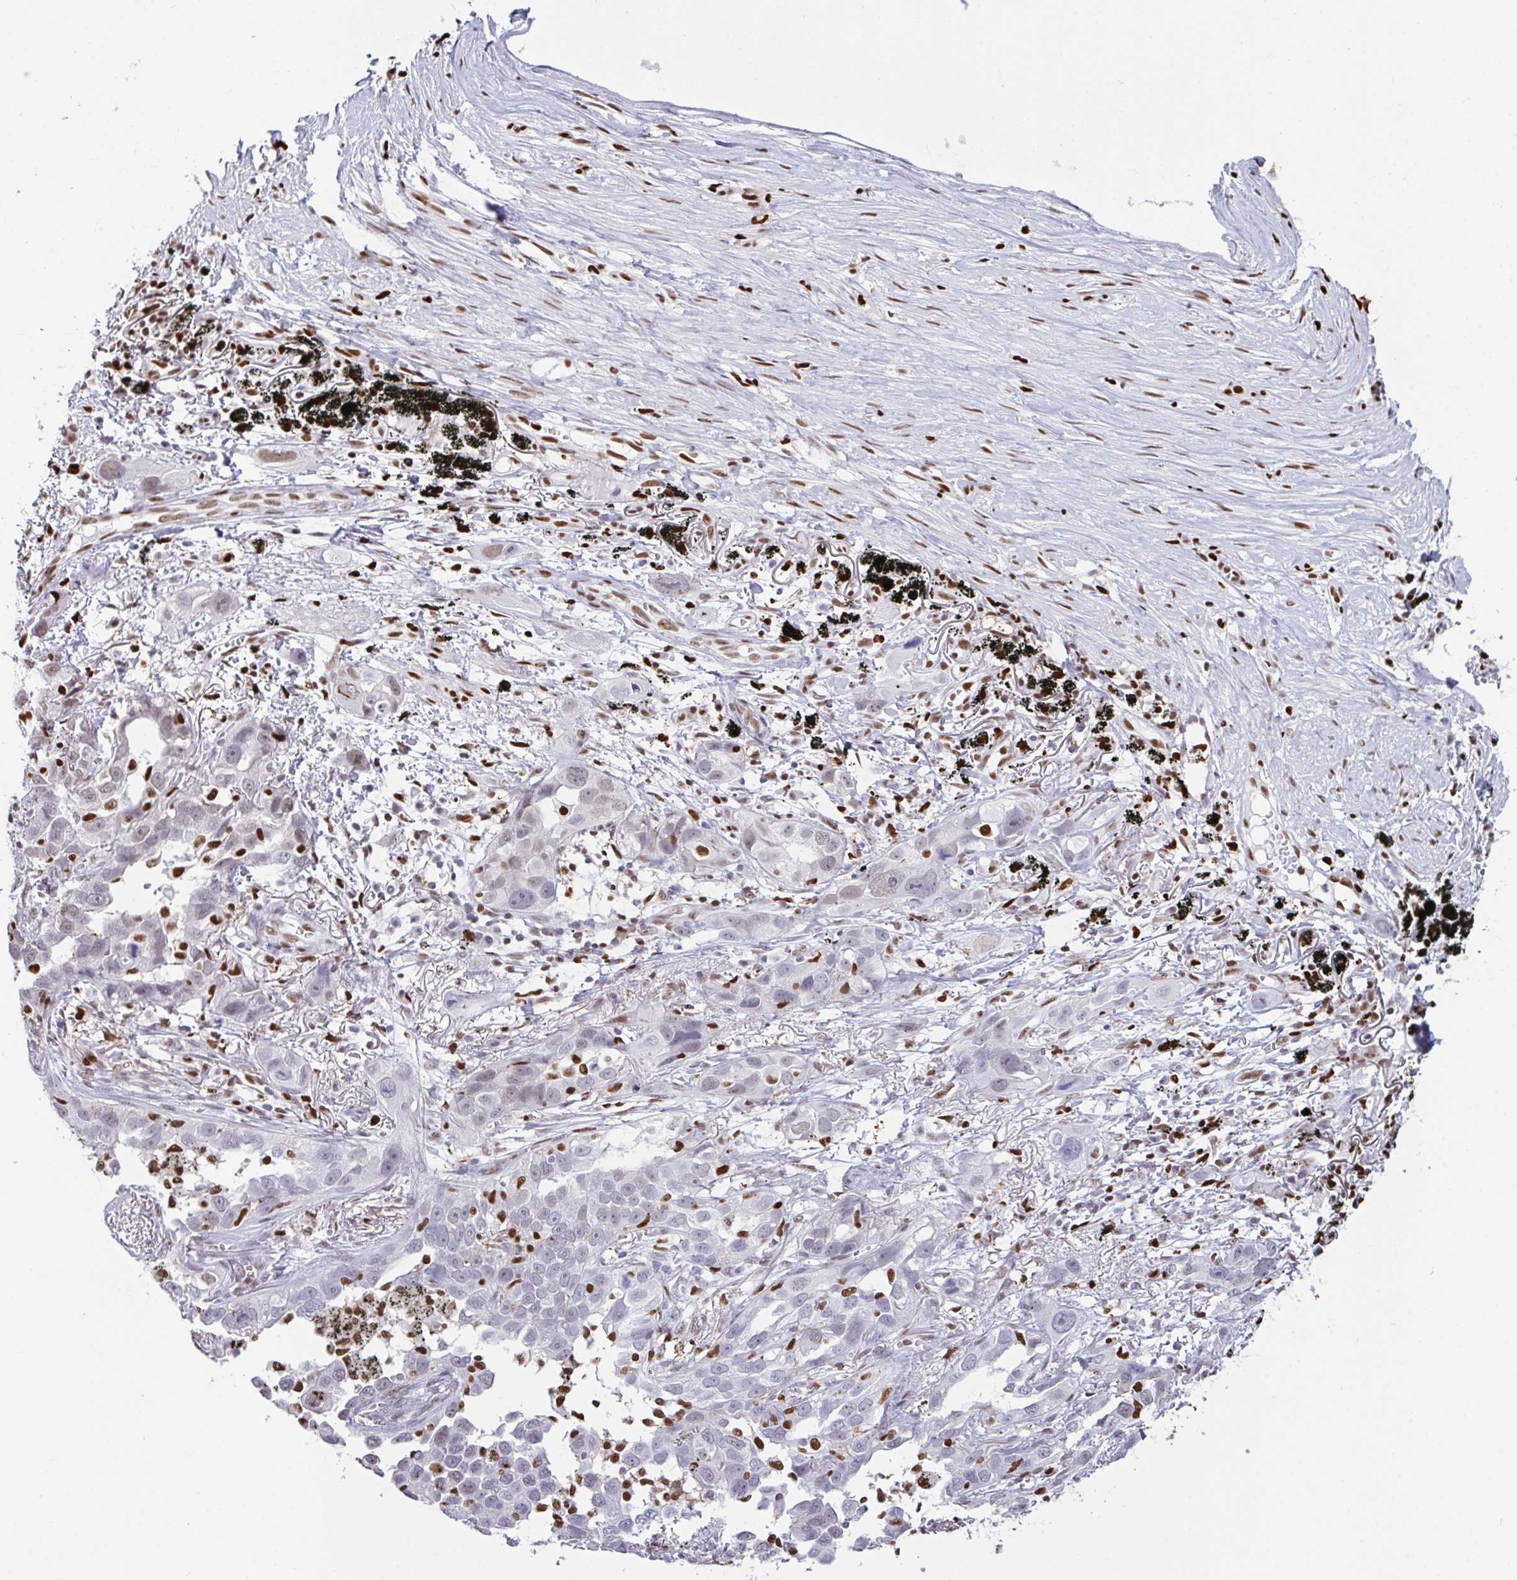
{"staining": {"intensity": "weak", "quantity": "<25%", "location": "nuclear"}, "tissue": "lung cancer", "cell_type": "Tumor cells", "image_type": "cancer", "snomed": [{"axis": "morphology", "description": "Adenocarcinoma, NOS"}, {"axis": "topography", "description": "Lung"}], "caption": "An immunohistochemistry micrograph of lung cancer (adenocarcinoma) is shown. There is no staining in tumor cells of lung cancer (adenocarcinoma).", "gene": "BTBD10", "patient": {"sex": "male", "age": 67}}